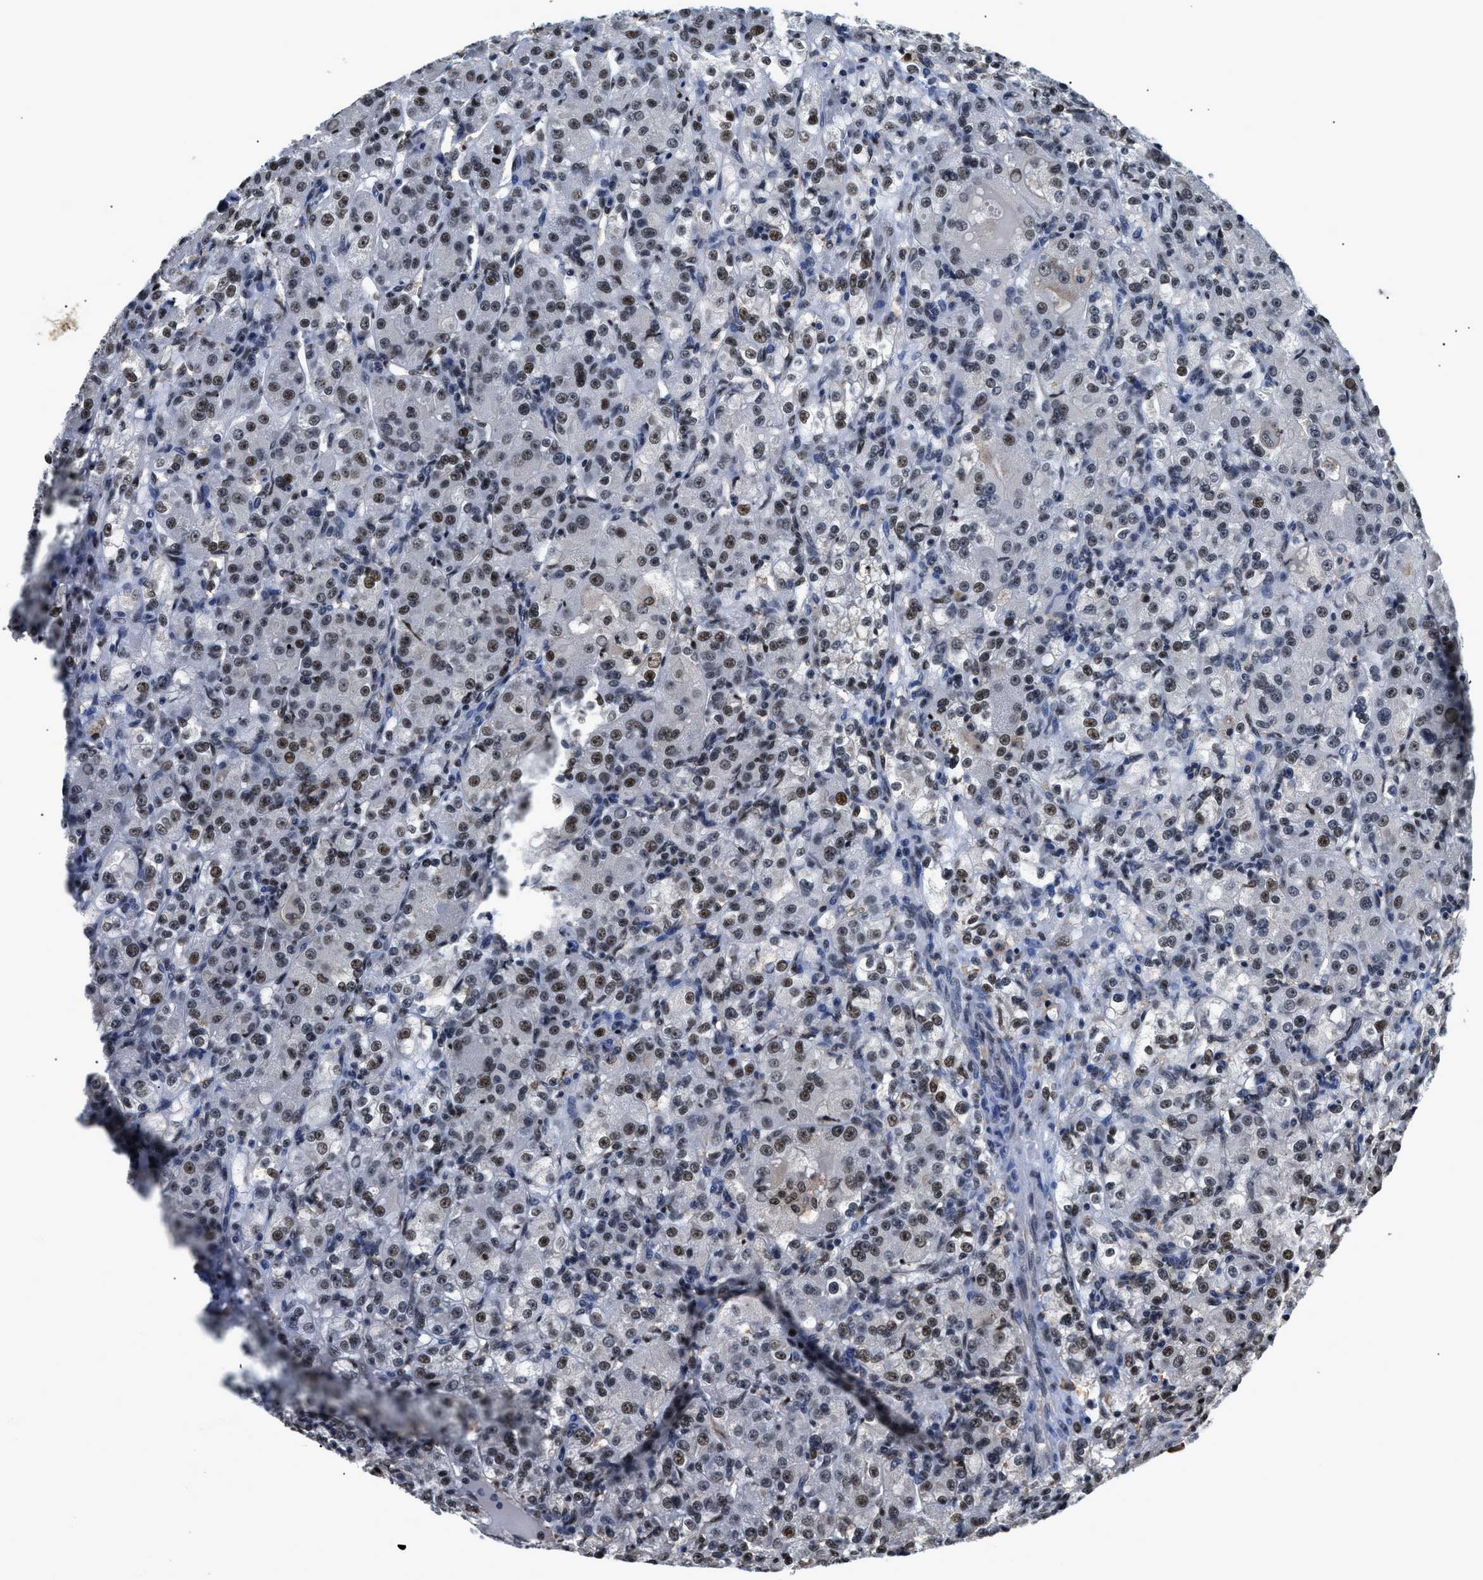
{"staining": {"intensity": "strong", "quantity": "25%-75%", "location": "nuclear"}, "tissue": "renal cancer", "cell_type": "Tumor cells", "image_type": "cancer", "snomed": [{"axis": "morphology", "description": "Normal tissue, NOS"}, {"axis": "morphology", "description": "Adenocarcinoma, NOS"}, {"axis": "topography", "description": "Kidney"}], "caption": "Brown immunohistochemical staining in adenocarcinoma (renal) exhibits strong nuclear expression in approximately 25%-75% of tumor cells.", "gene": "HNRNPH2", "patient": {"sex": "male", "age": 61}}